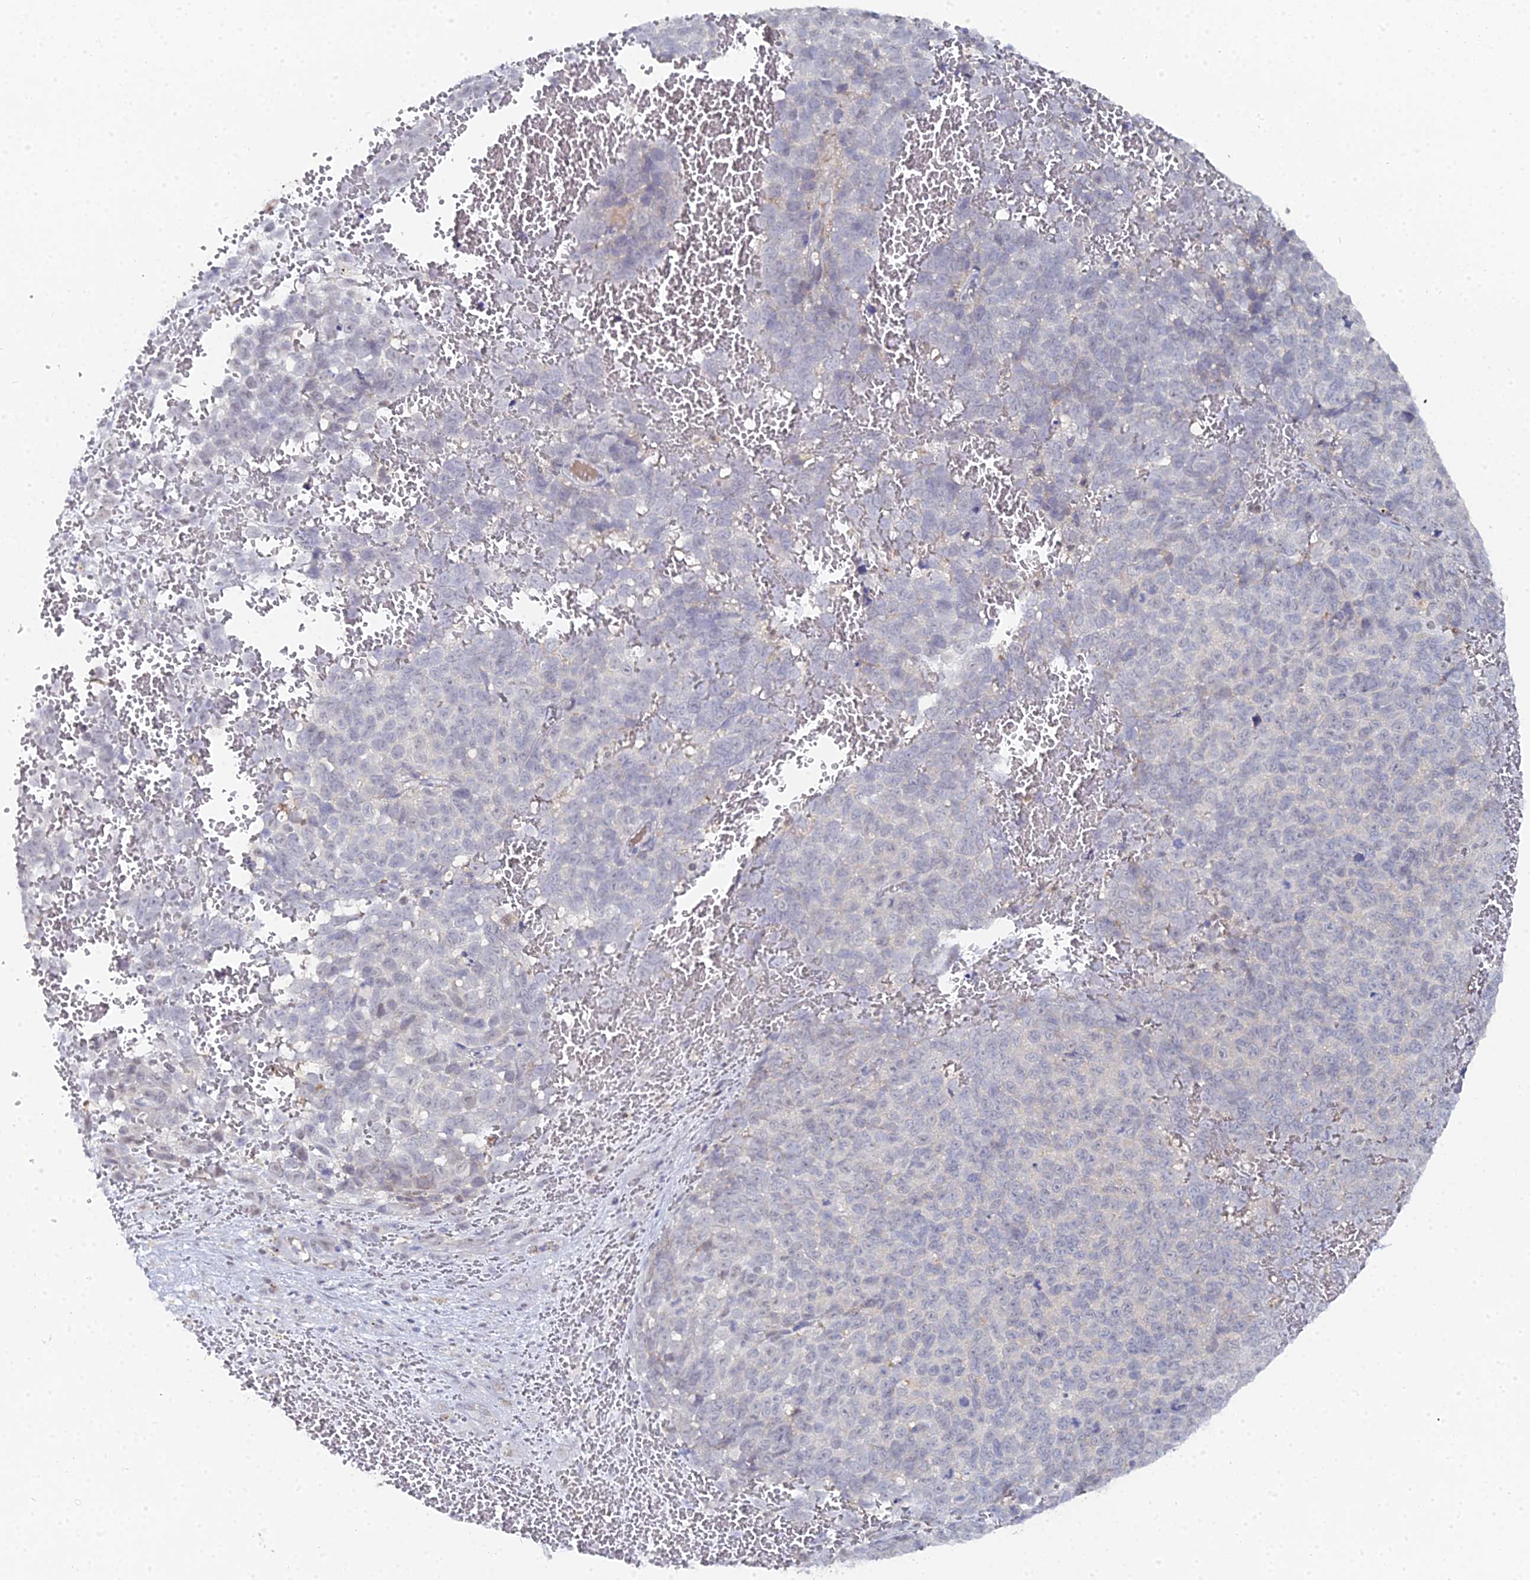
{"staining": {"intensity": "negative", "quantity": "none", "location": "none"}, "tissue": "melanoma", "cell_type": "Tumor cells", "image_type": "cancer", "snomed": [{"axis": "morphology", "description": "Malignant melanoma, NOS"}, {"axis": "topography", "description": "Nose, NOS"}], "caption": "Immunohistochemistry of human malignant melanoma demonstrates no staining in tumor cells. (DAB (3,3'-diaminobenzidine) IHC visualized using brightfield microscopy, high magnification).", "gene": "THAP4", "patient": {"sex": "female", "age": 48}}